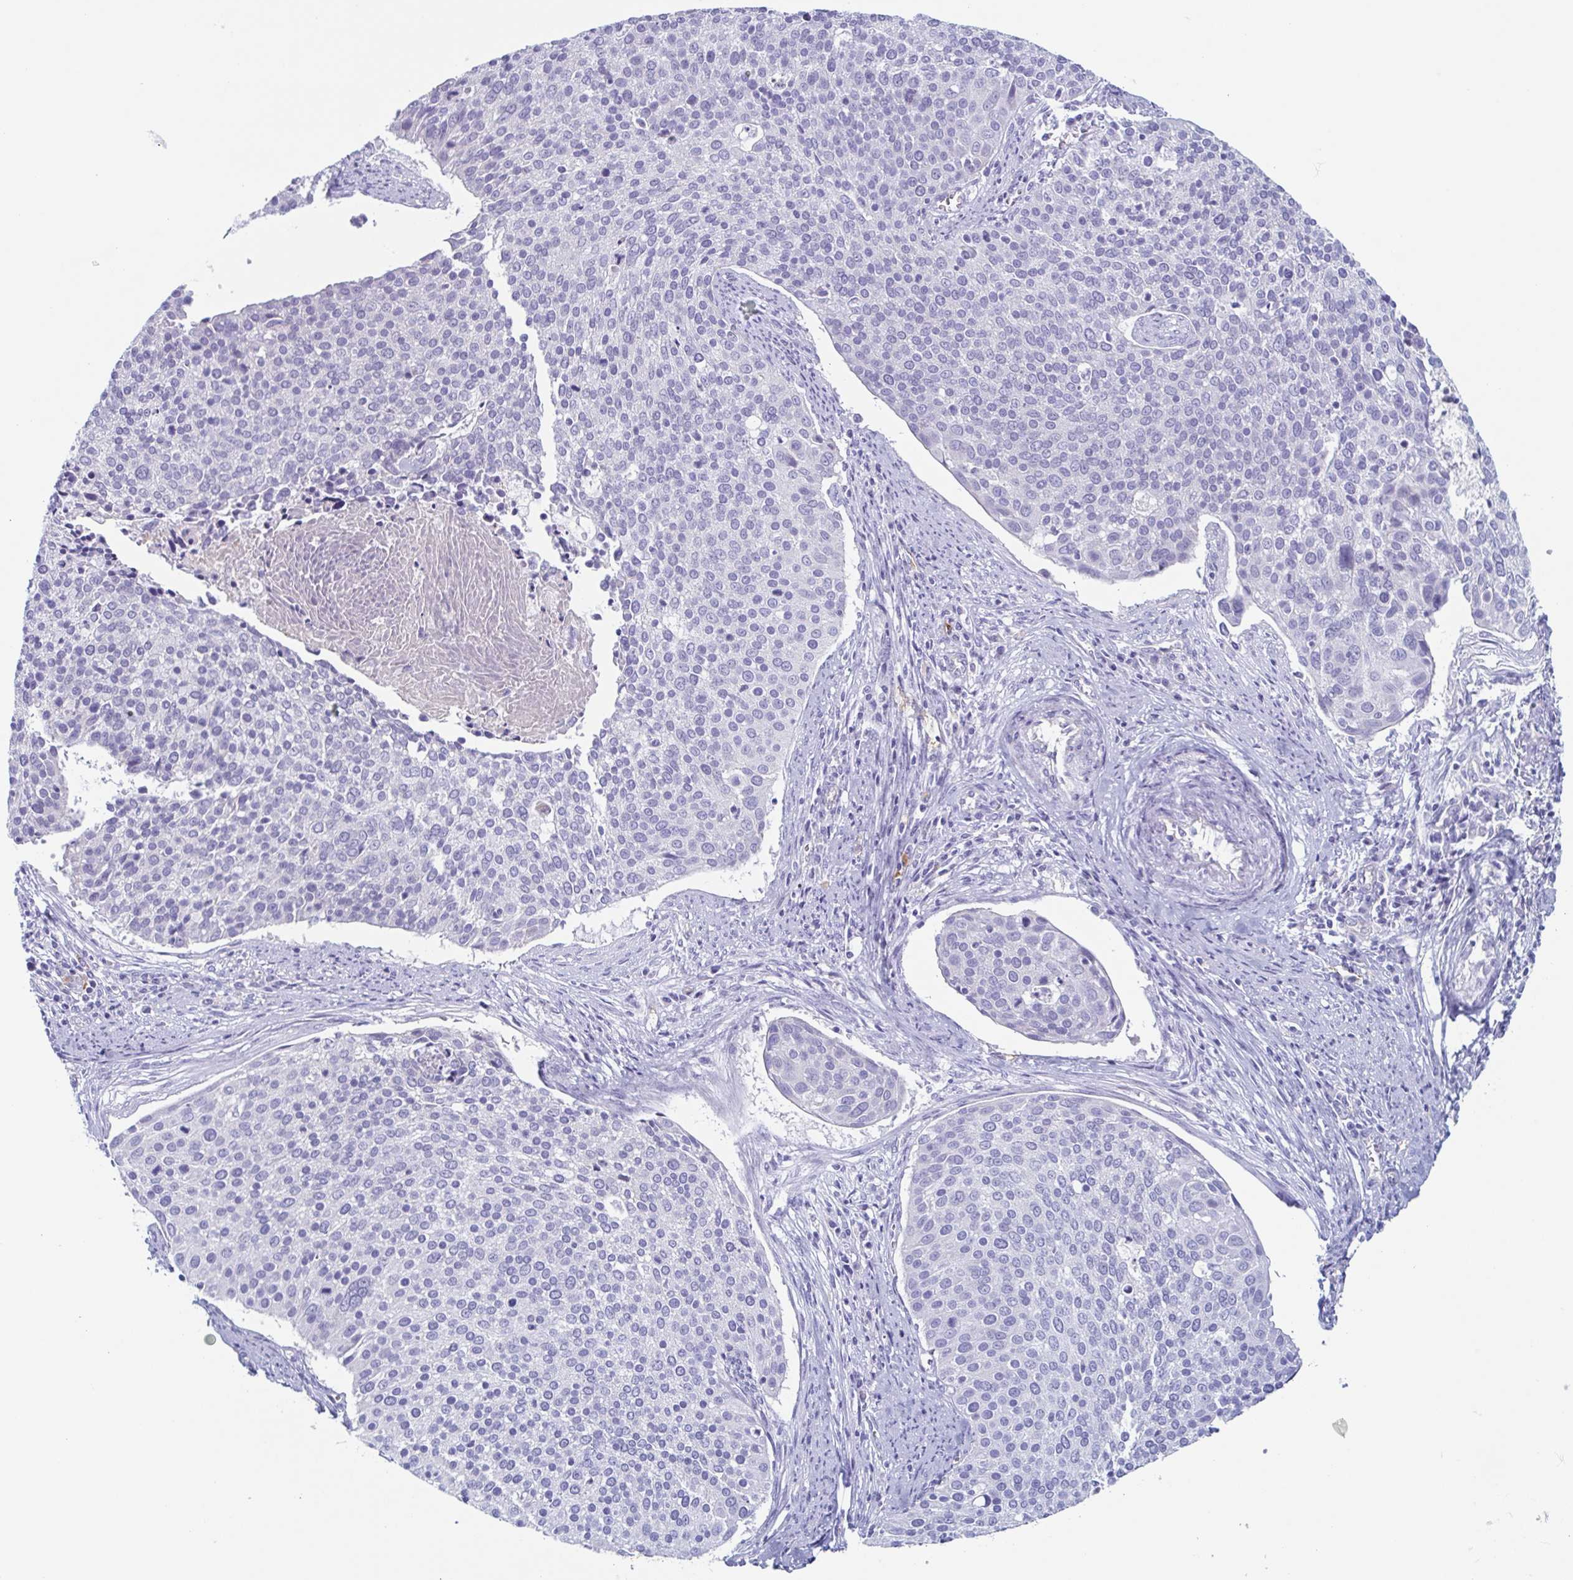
{"staining": {"intensity": "negative", "quantity": "none", "location": "none"}, "tissue": "cervical cancer", "cell_type": "Tumor cells", "image_type": "cancer", "snomed": [{"axis": "morphology", "description": "Squamous cell carcinoma, NOS"}, {"axis": "topography", "description": "Cervix"}], "caption": "There is no significant expression in tumor cells of cervical cancer. The staining is performed using DAB brown chromogen with nuclei counter-stained in using hematoxylin.", "gene": "LYRM2", "patient": {"sex": "female", "age": 39}}